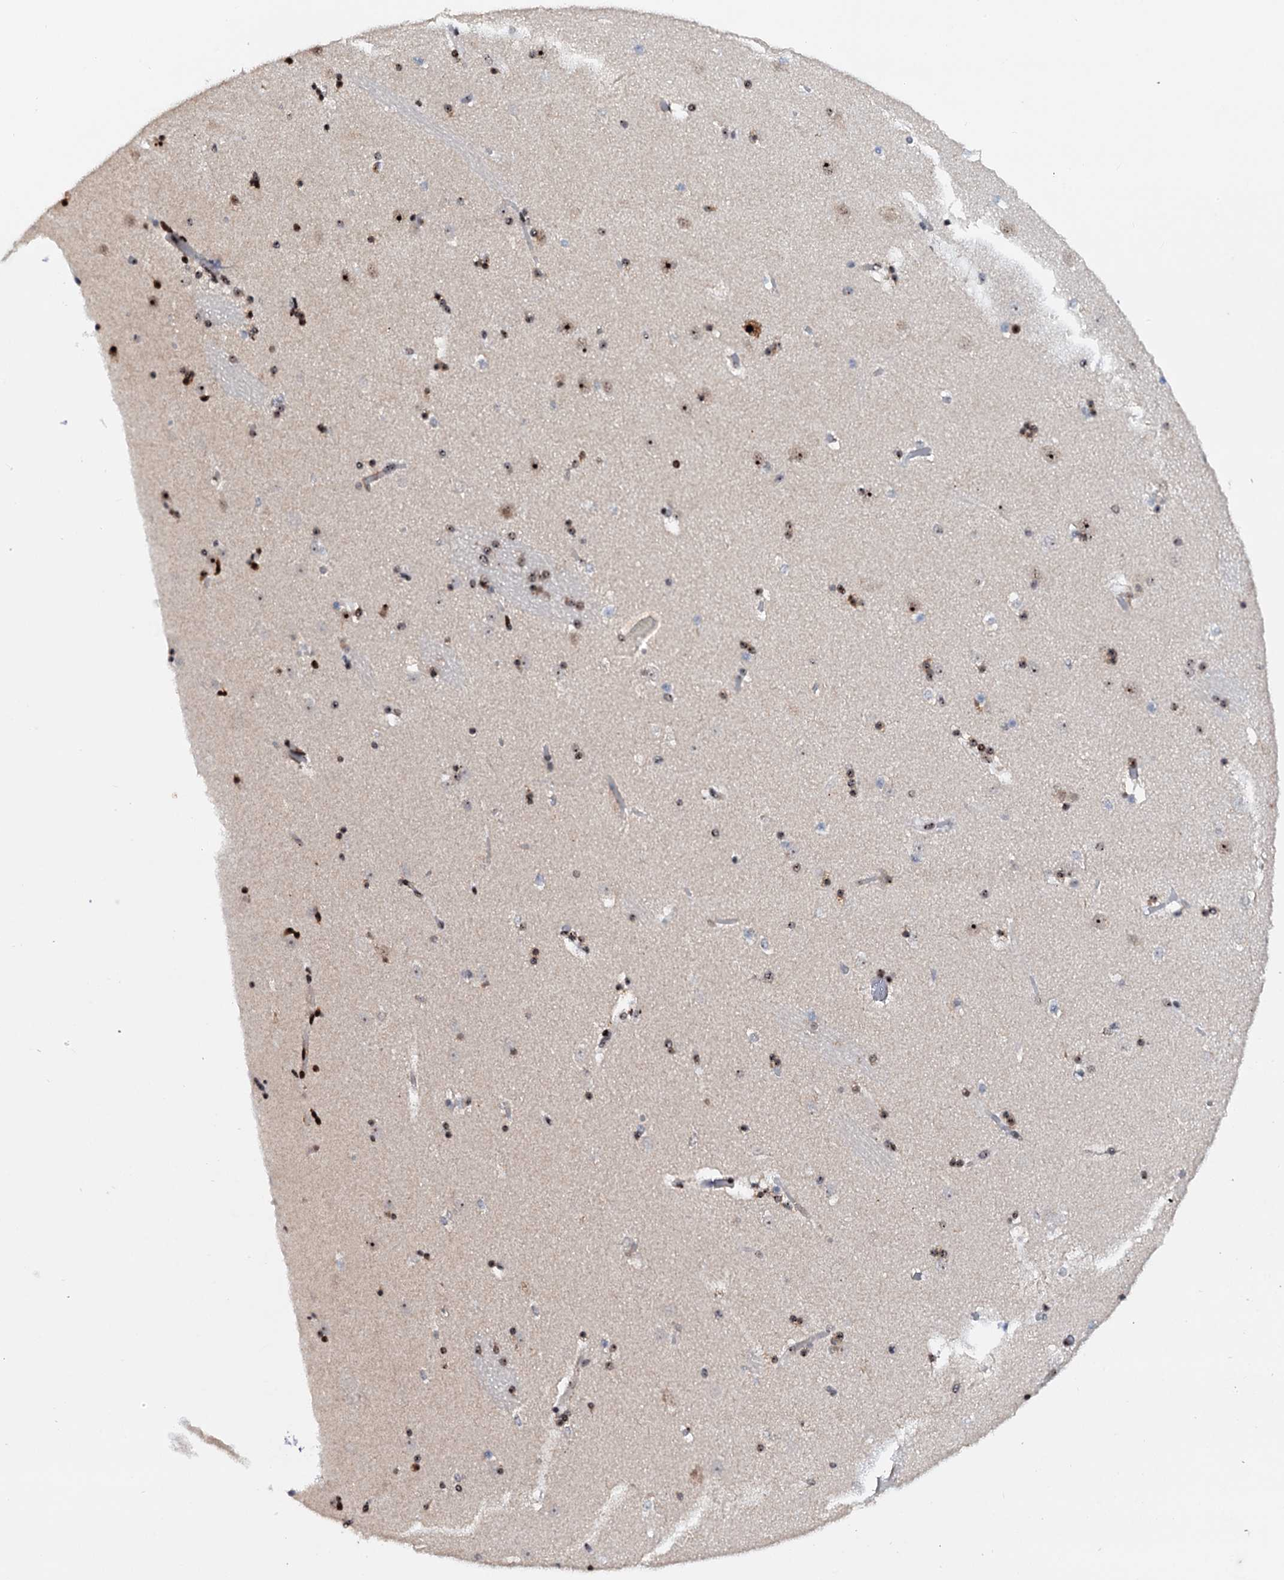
{"staining": {"intensity": "moderate", "quantity": "25%-75%", "location": "nuclear"}, "tissue": "caudate", "cell_type": "Glial cells", "image_type": "normal", "snomed": [{"axis": "morphology", "description": "Normal tissue, NOS"}, {"axis": "topography", "description": "Lateral ventricle wall"}], "caption": "Protein staining of normal caudate exhibits moderate nuclear expression in about 25%-75% of glial cells. The staining was performed using DAB to visualize the protein expression in brown, while the nuclei were stained in blue with hematoxylin (Magnification: 20x).", "gene": "NEUROG3", "patient": {"sex": "male", "age": 45}}